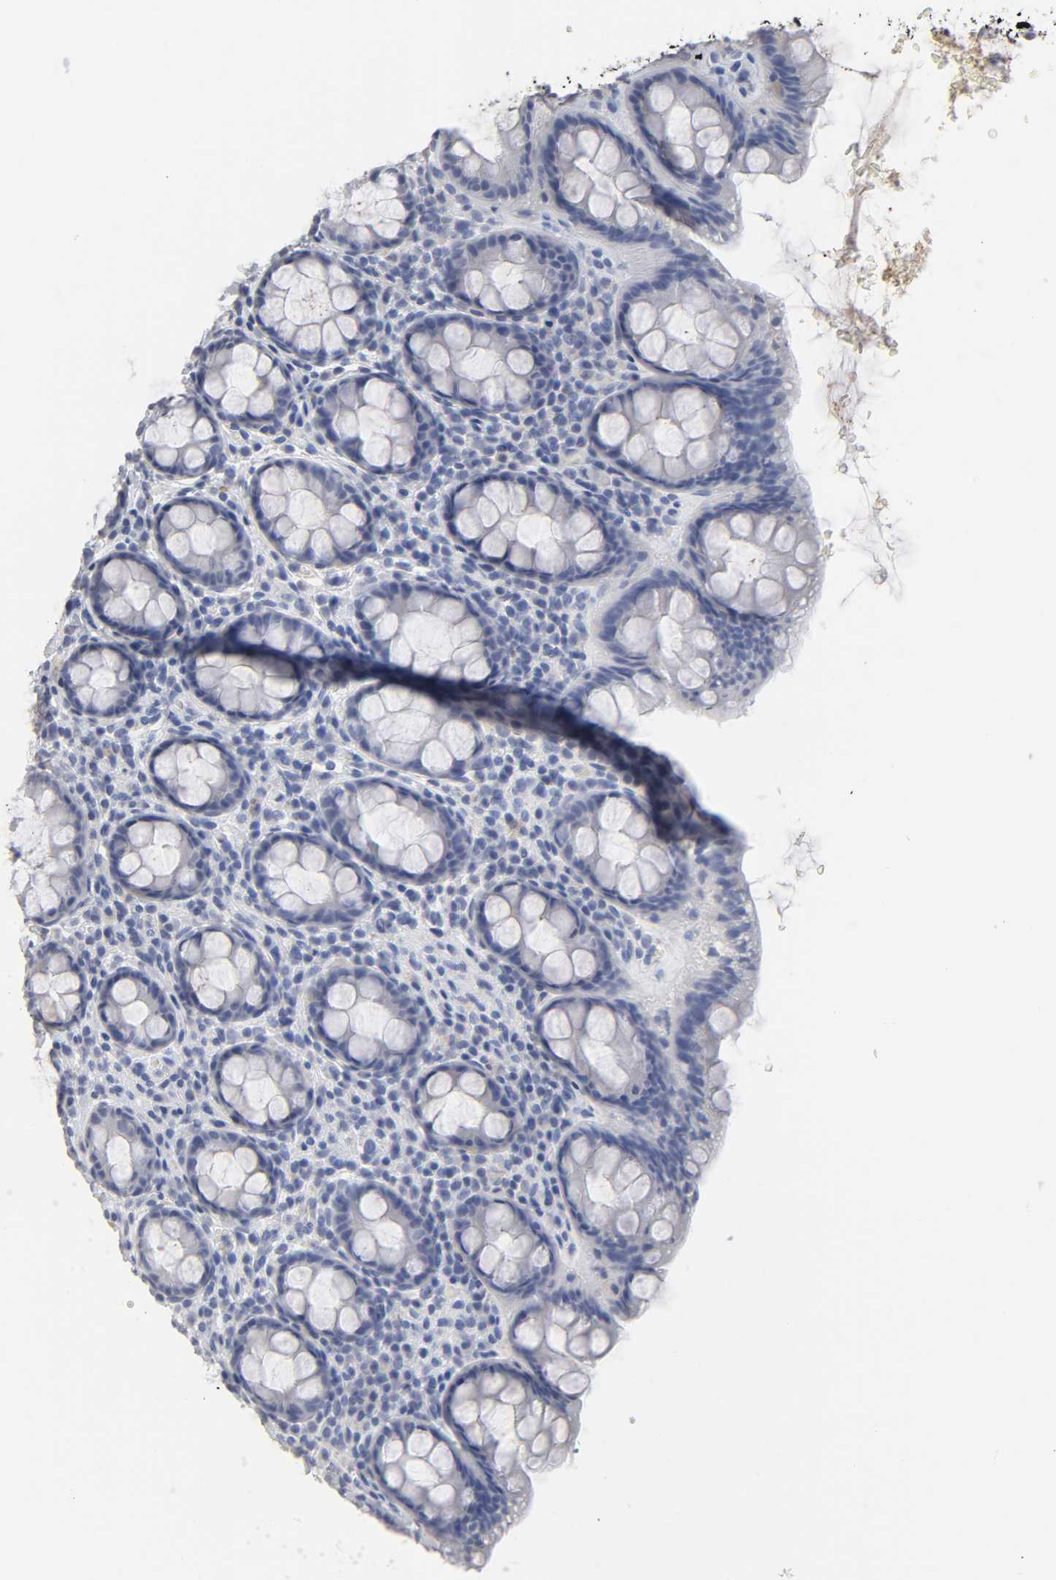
{"staining": {"intensity": "negative", "quantity": "none", "location": "none"}, "tissue": "rectum", "cell_type": "Glandular cells", "image_type": "normal", "snomed": [{"axis": "morphology", "description": "Normal tissue, NOS"}, {"axis": "topography", "description": "Rectum"}], "caption": "Image shows no significant protein positivity in glandular cells of normal rectum. (Brightfield microscopy of DAB immunohistochemistry at high magnification).", "gene": "SLCO1B3", "patient": {"sex": "male", "age": 92}}